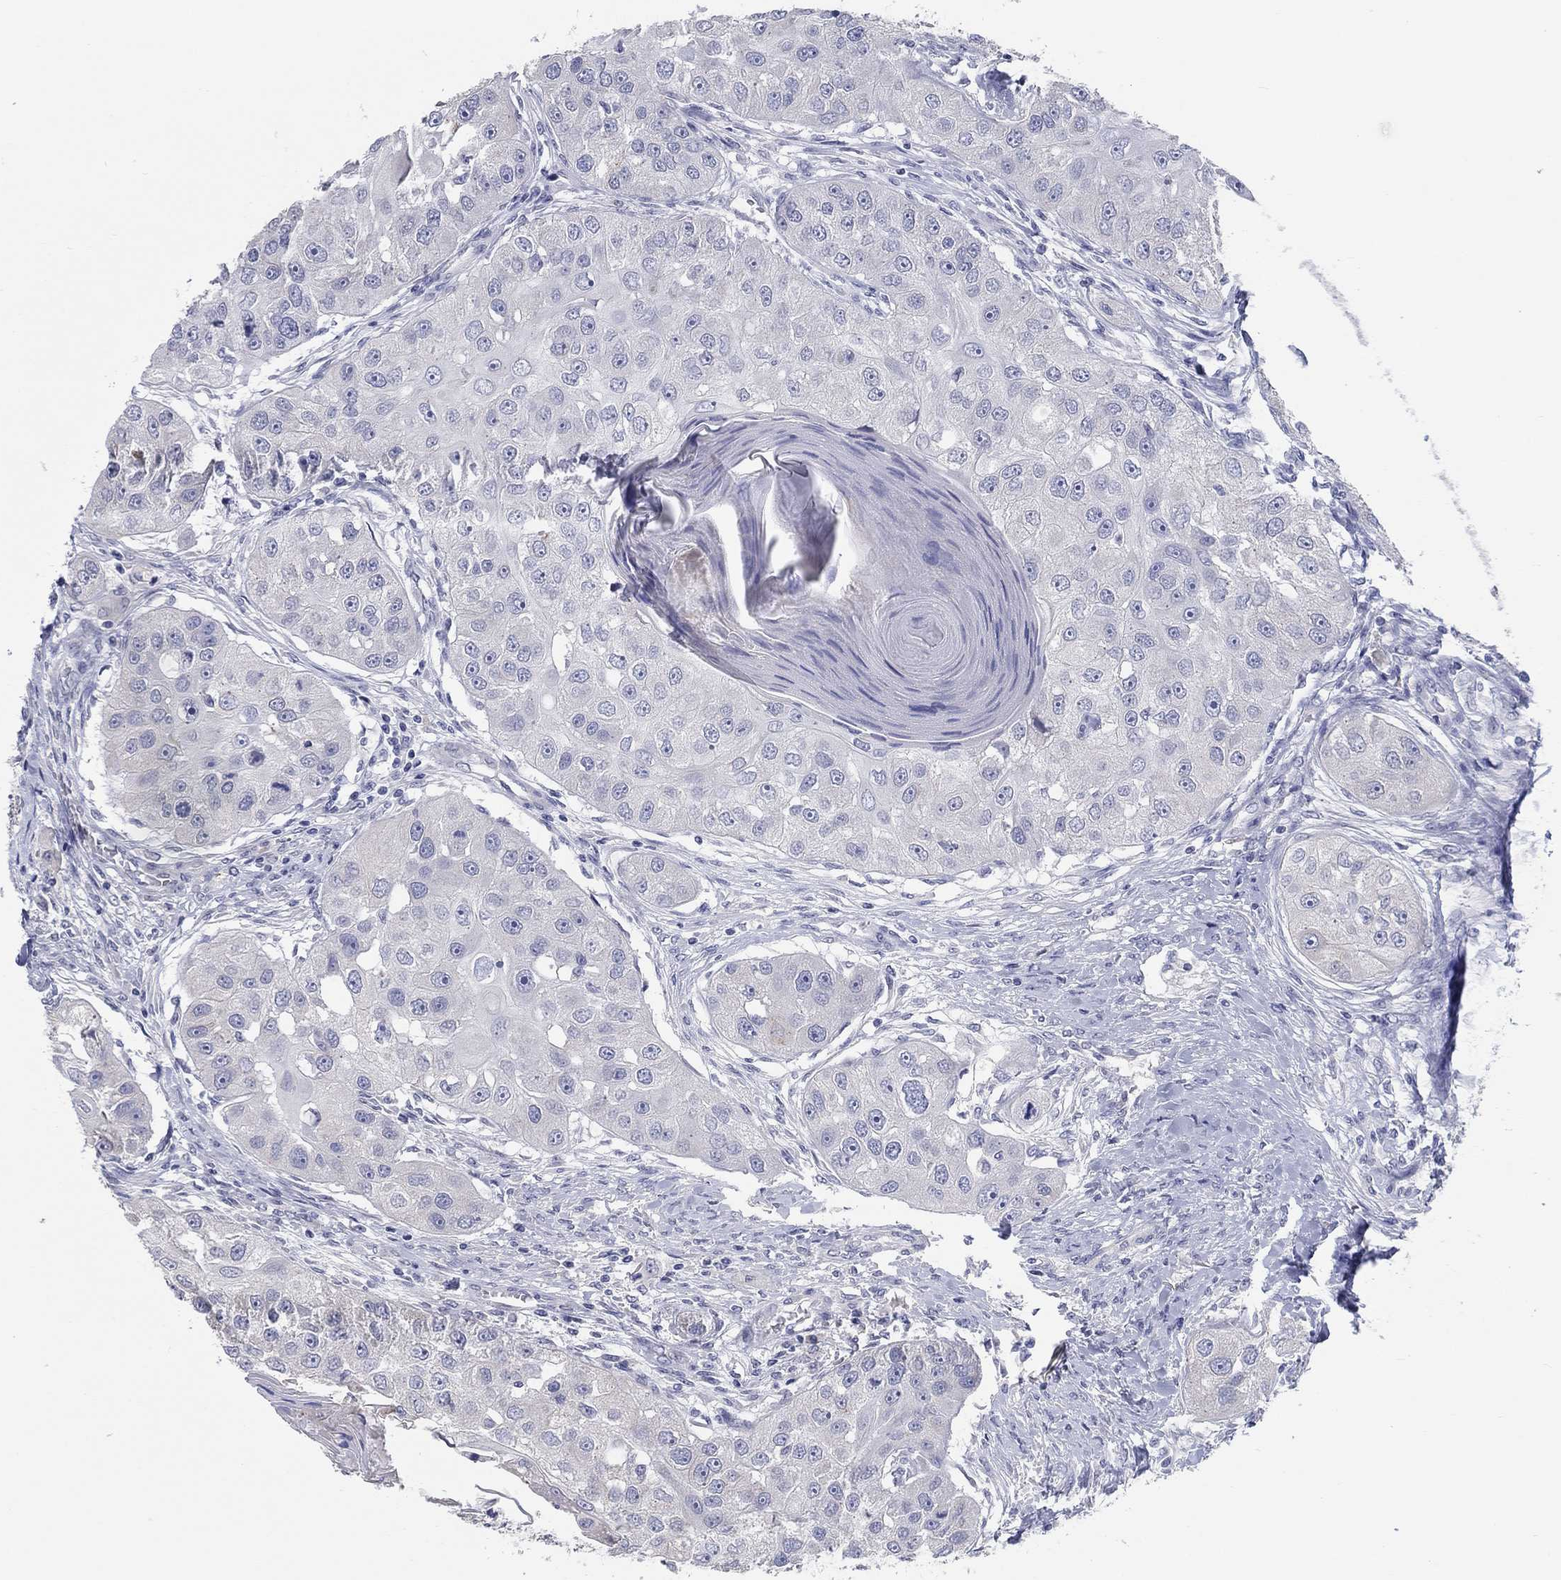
{"staining": {"intensity": "negative", "quantity": "none", "location": "none"}, "tissue": "head and neck cancer", "cell_type": "Tumor cells", "image_type": "cancer", "snomed": [{"axis": "morphology", "description": "Normal tissue, NOS"}, {"axis": "morphology", "description": "Squamous cell carcinoma, NOS"}, {"axis": "topography", "description": "Skeletal muscle"}, {"axis": "topography", "description": "Head-Neck"}], "caption": "IHC of human head and neck cancer (squamous cell carcinoma) reveals no staining in tumor cells.", "gene": "LRRC4C", "patient": {"sex": "male", "age": 51}}